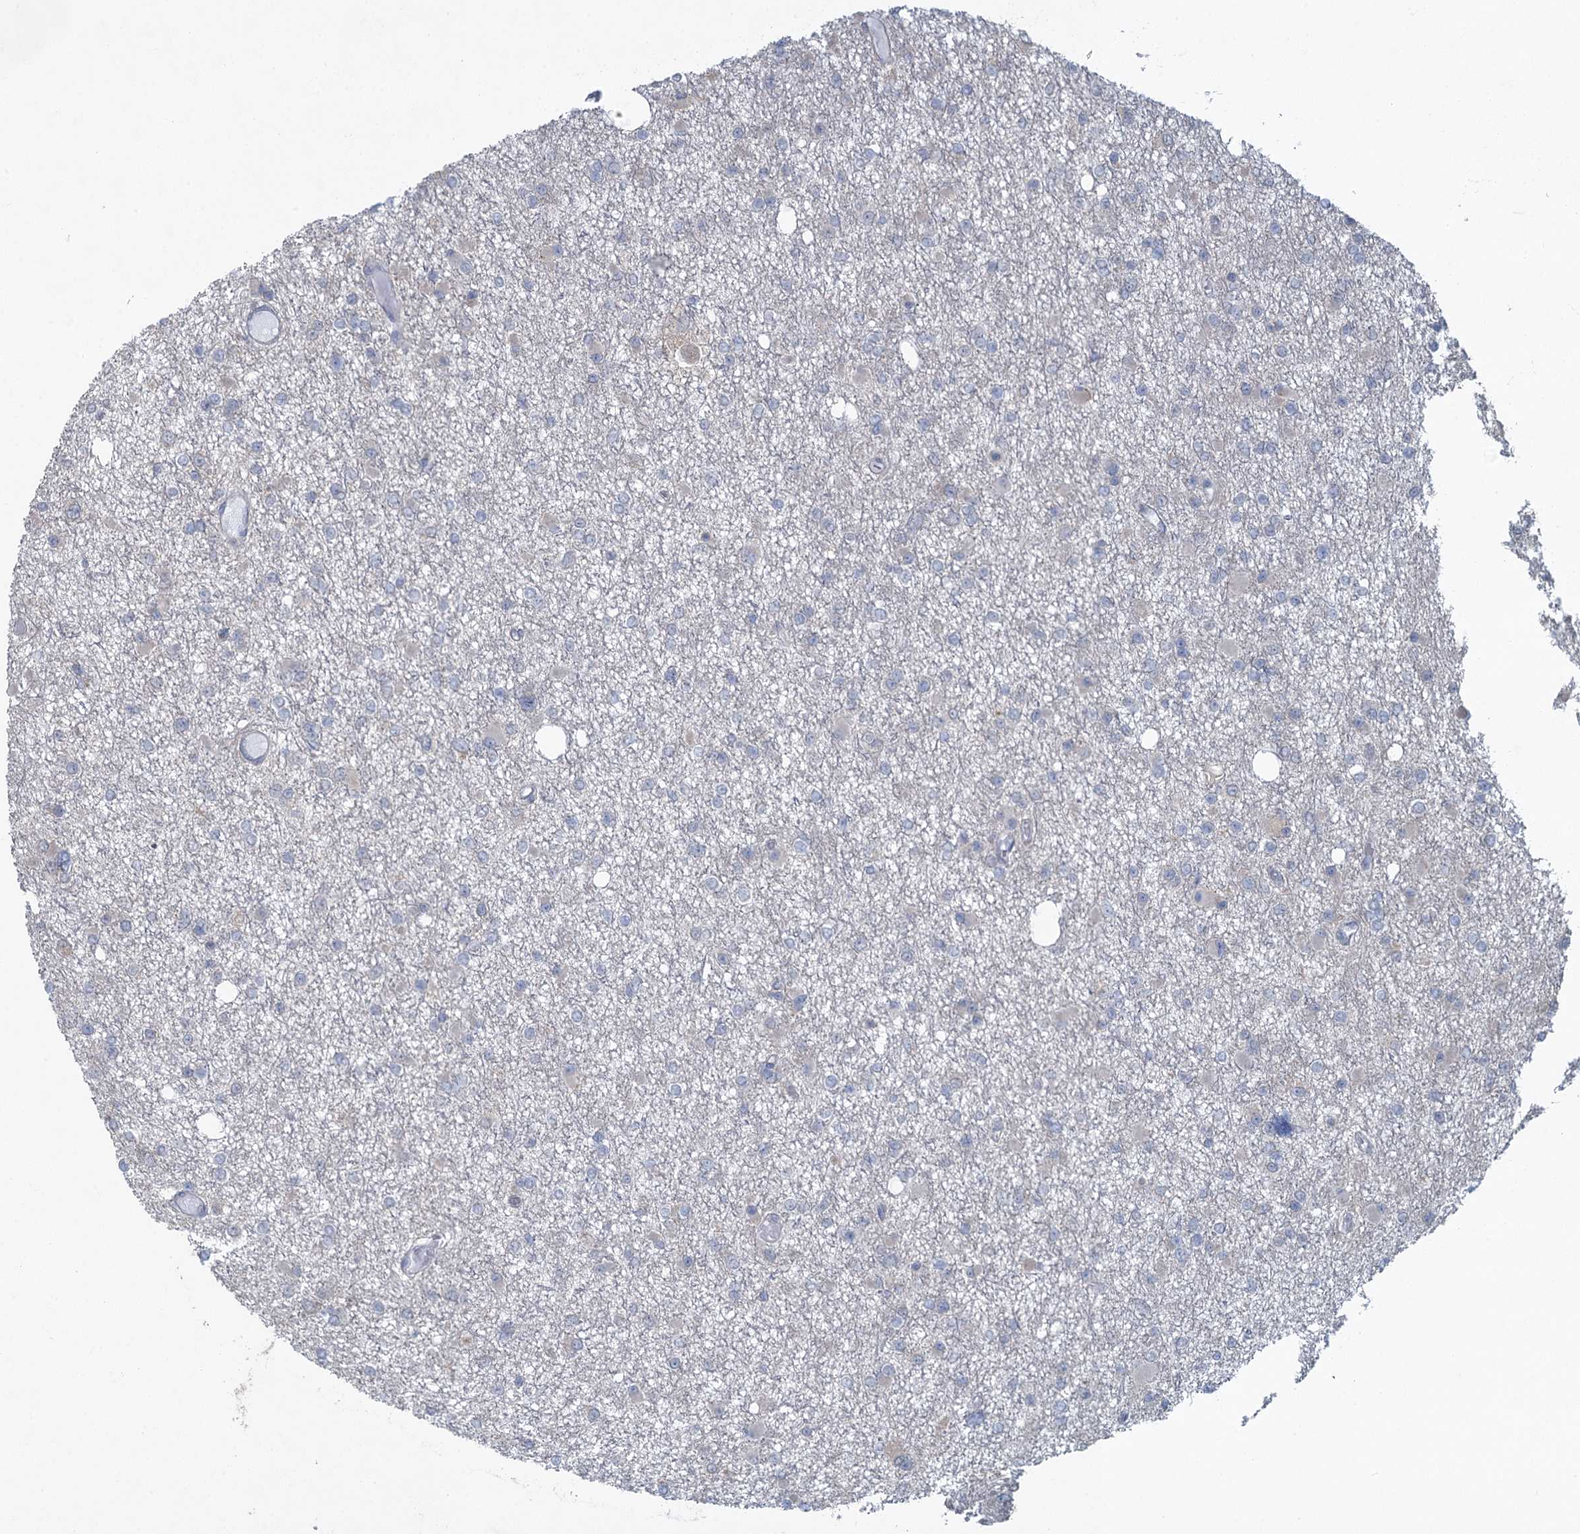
{"staining": {"intensity": "negative", "quantity": "none", "location": "none"}, "tissue": "glioma", "cell_type": "Tumor cells", "image_type": "cancer", "snomed": [{"axis": "morphology", "description": "Glioma, malignant, Low grade"}, {"axis": "topography", "description": "Brain"}], "caption": "DAB (3,3'-diaminobenzidine) immunohistochemical staining of human glioma displays no significant expression in tumor cells. (DAB (3,3'-diaminobenzidine) IHC with hematoxylin counter stain).", "gene": "TEX35", "patient": {"sex": "female", "age": 22}}